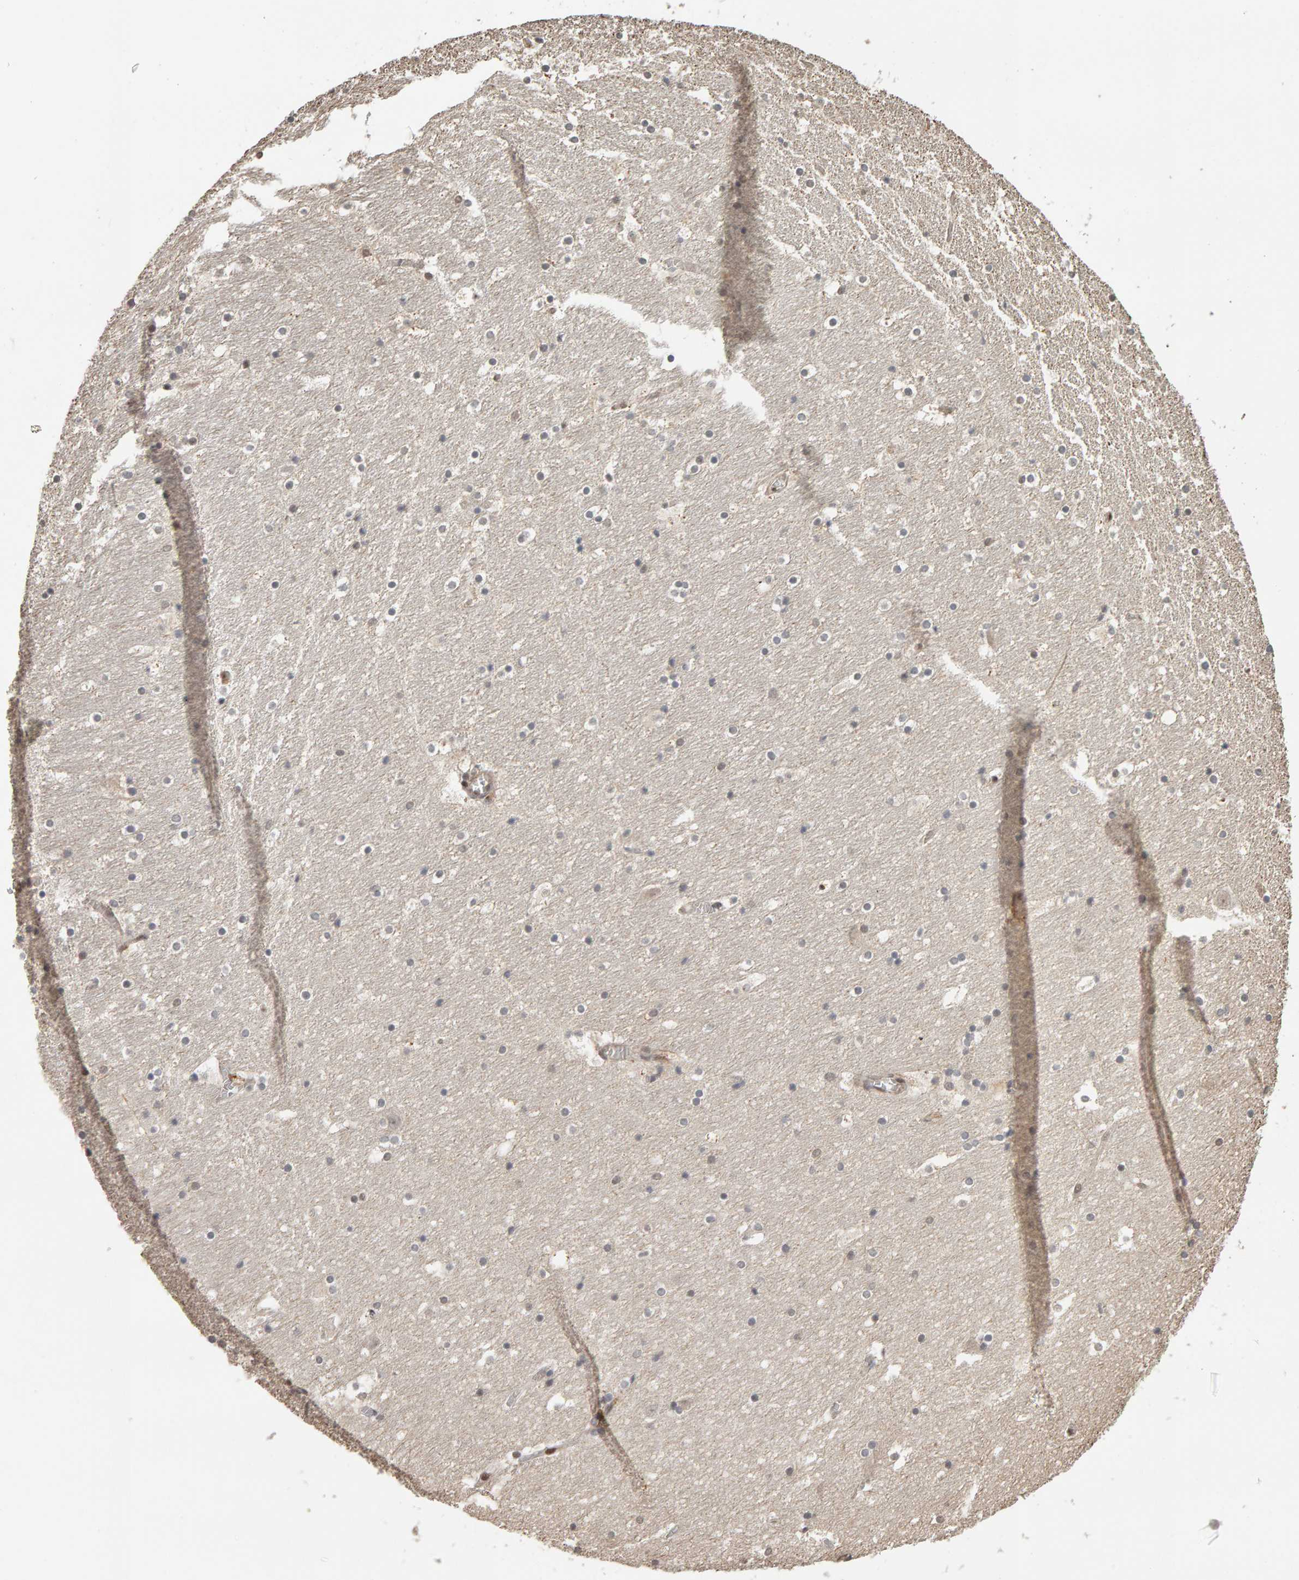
{"staining": {"intensity": "negative", "quantity": "none", "location": "none"}, "tissue": "hippocampus", "cell_type": "Glial cells", "image_type": "normal", "snomed": [{"axis": "morphology", "description": "Normal tissue, NOS"}, {"axis": "topography", "description": "Hippocampus"}], "caption": "Hippocampus stained for a protein using immunohistochemistry (IHC) displays no expression glial cells.", "gene": "TEFM", "patient": {"sex": "male", "age": 45}}